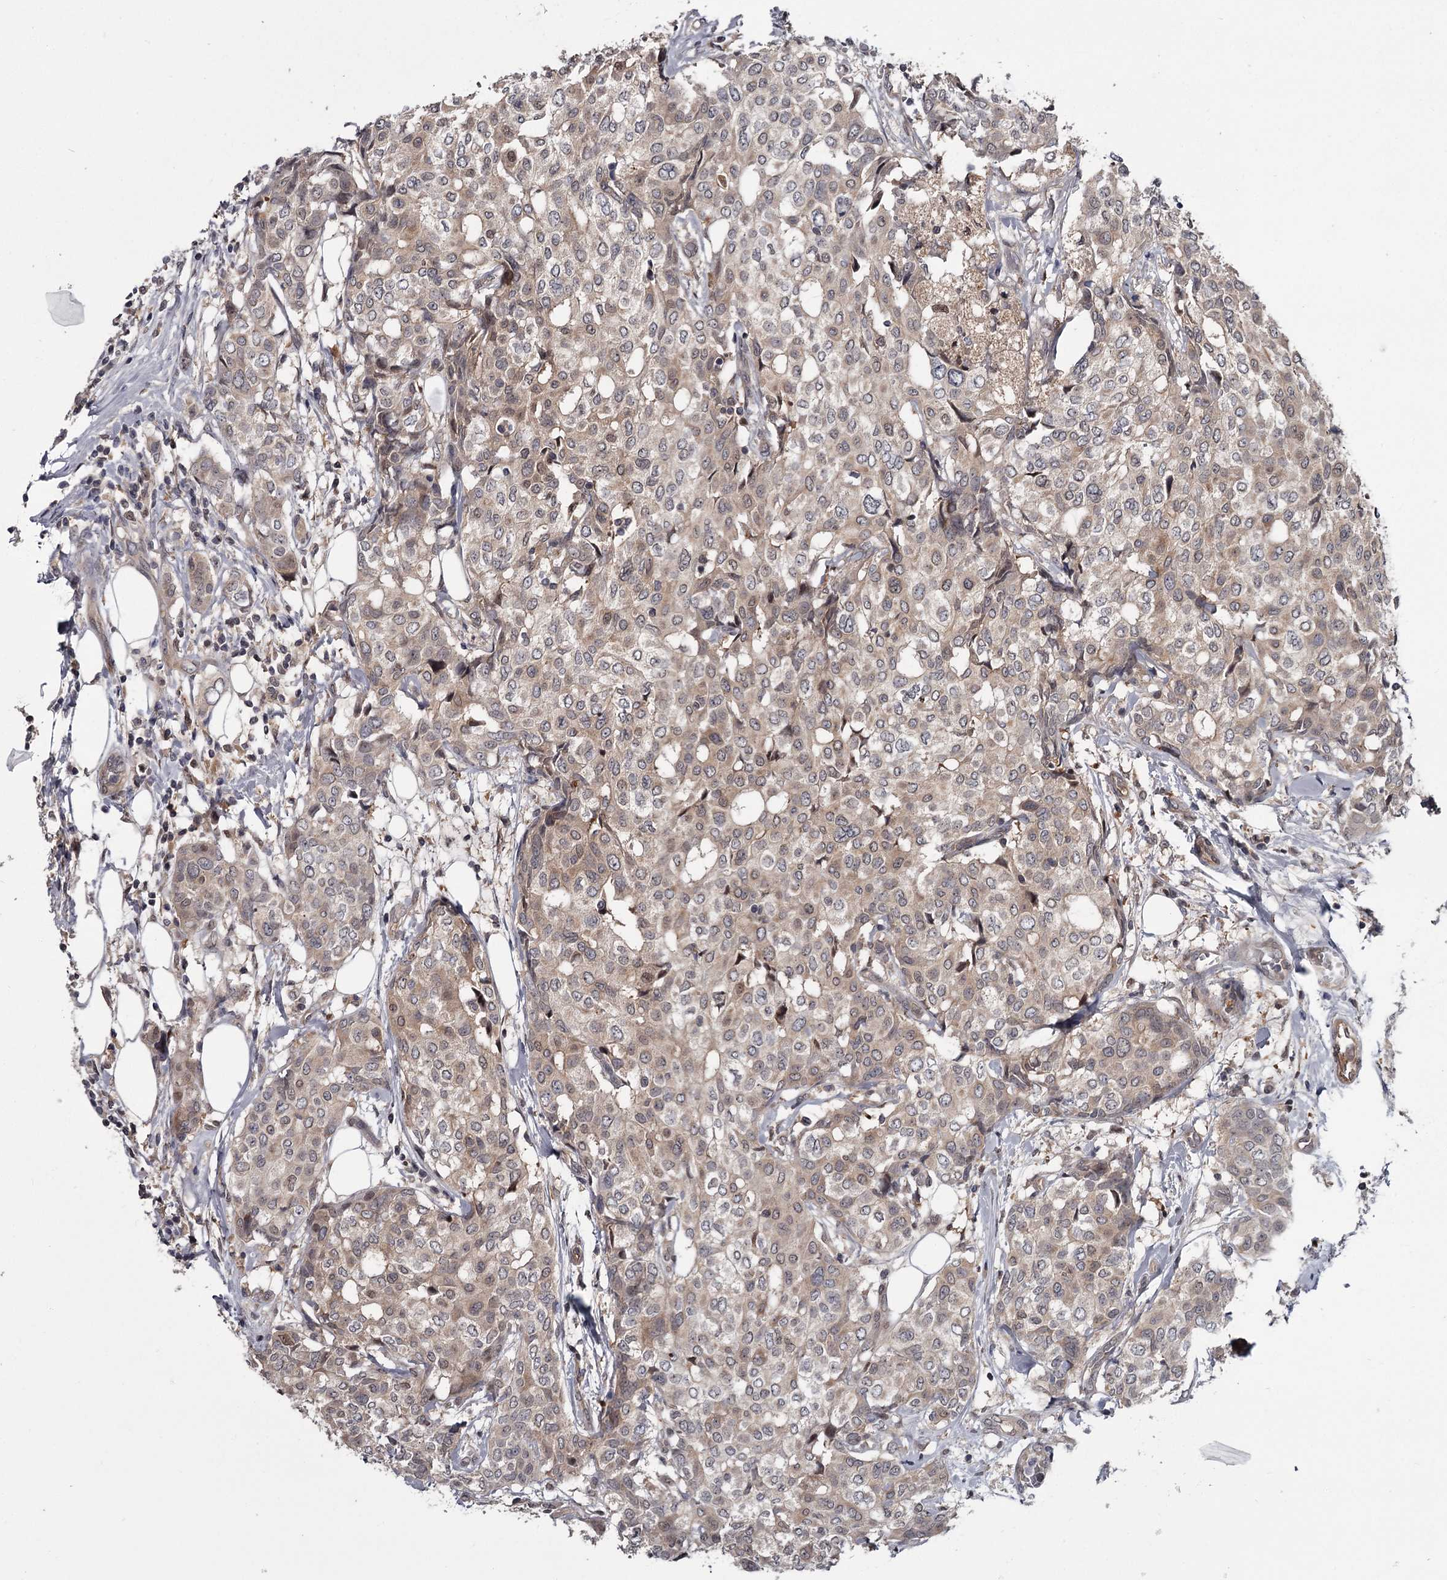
{"staining": {"intensity": "weak", "quantity": ">75%", "location": "cytoplasmic/membranous"}, "tissue": "breast cancer", "cell_type": "Tumor cells", "image_type": "cancer", "snomed": [{"axis": "morphology", "description": "Lobular carcinoma"}, {"axis": "topography", "description": "Breast"}], "caption": "There is low levels of weak cytoplasmic/membranous positivity in tumor cells of lobular carcinoma (breast), as demonstrated by immunohistochemical staining (brown color).", "gene": "DAO", "patient": {"sex": "female", "age": 51}}